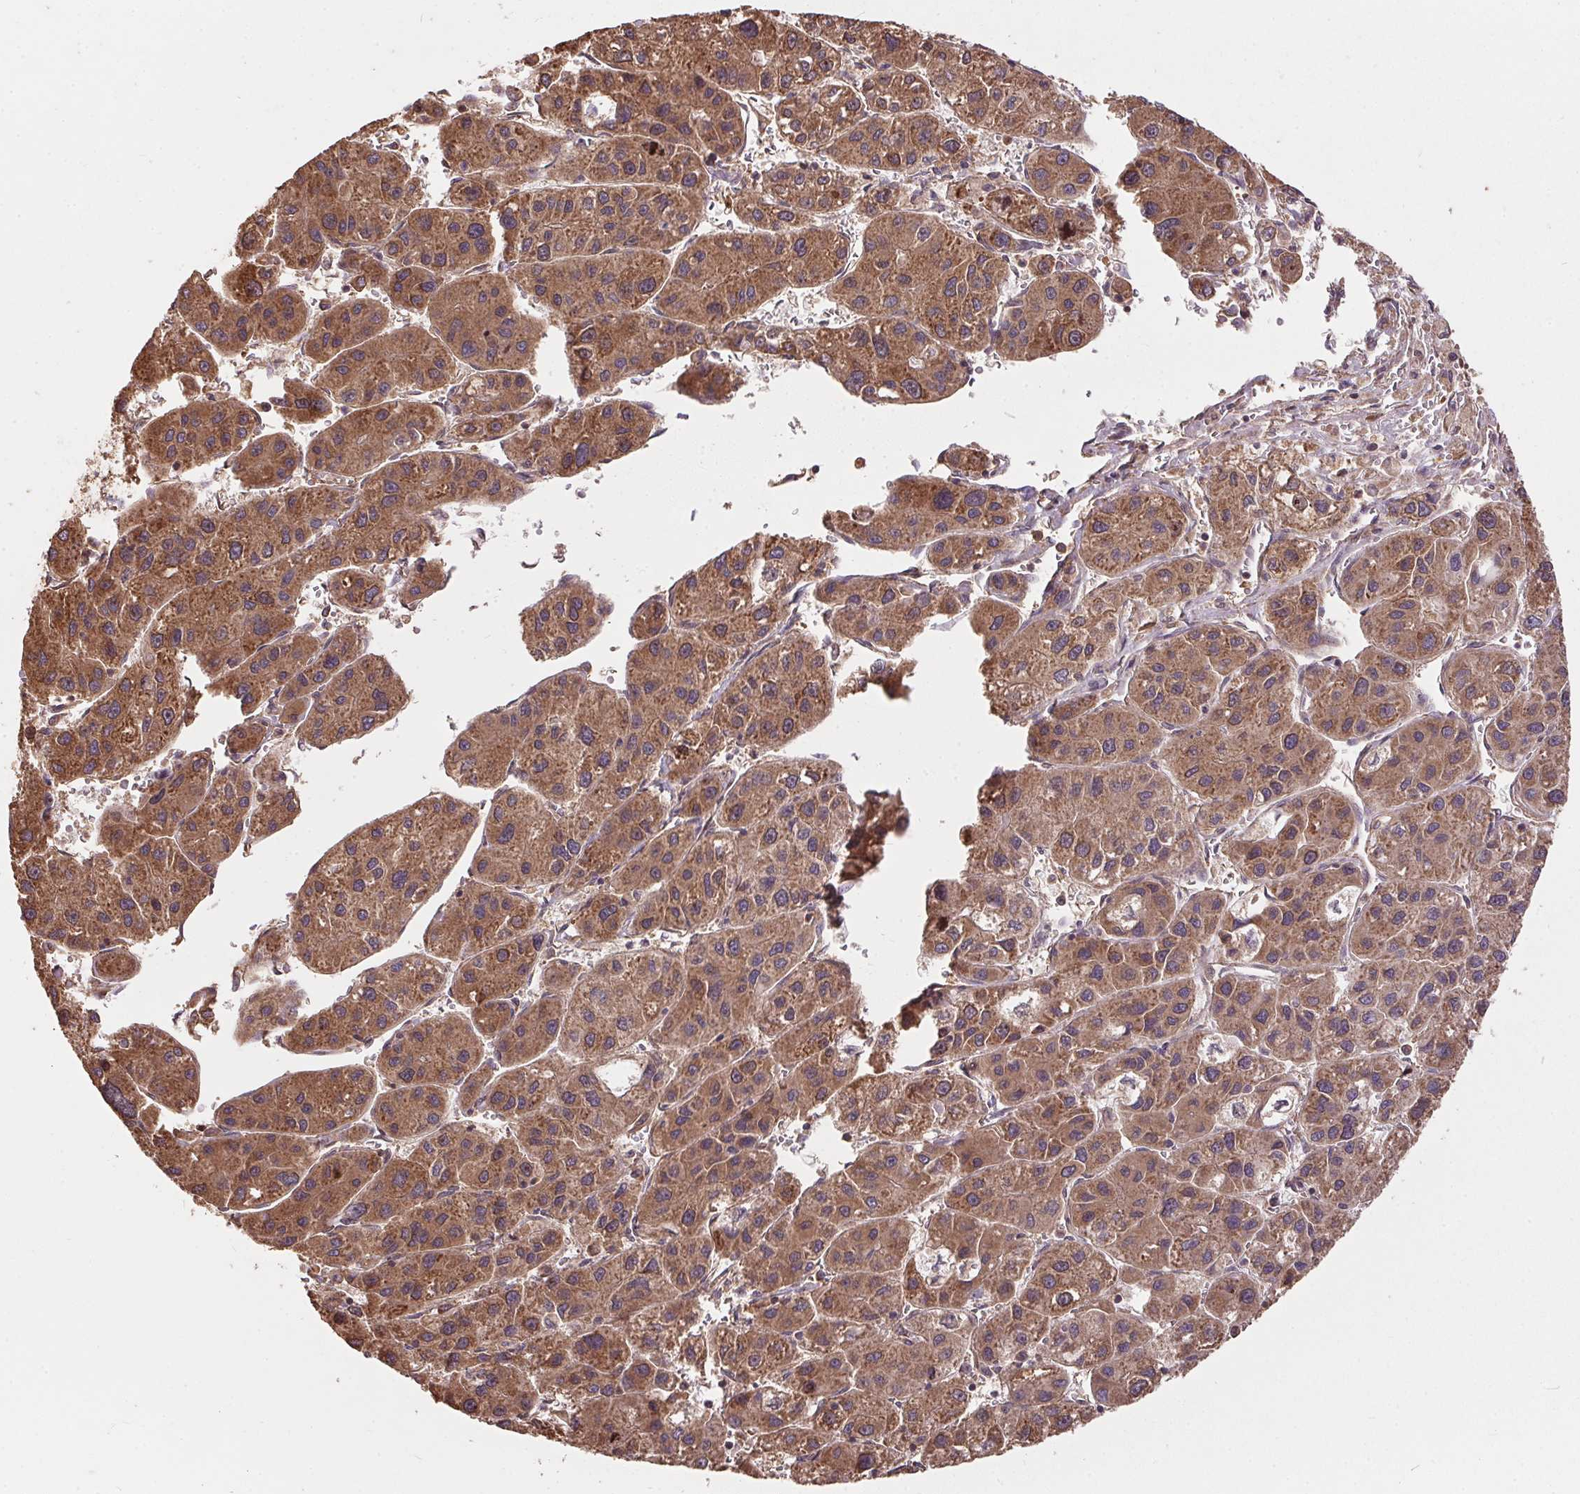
{"staining": {"intensity": "moderate", "quantity": ">75%", "location": "cytoplasmic/membranous"}, "tissue": "liver cancer", "cell_type": "Tumor cells", "image_type": "cancer", "snomed": [{"axis": "morphology", "description": "Carcinoma, Hepatocellular, NOS"}, {"axis": "topography", "description": "Liver"}], "caption": "Immunohistochemical staining of human liver cancer shows moderate cytoplasmic/membranous protein staining in about >75% of tumor cells.", "gene": "EIF2S1", "patient": {"sex": "male", "age": 73}}